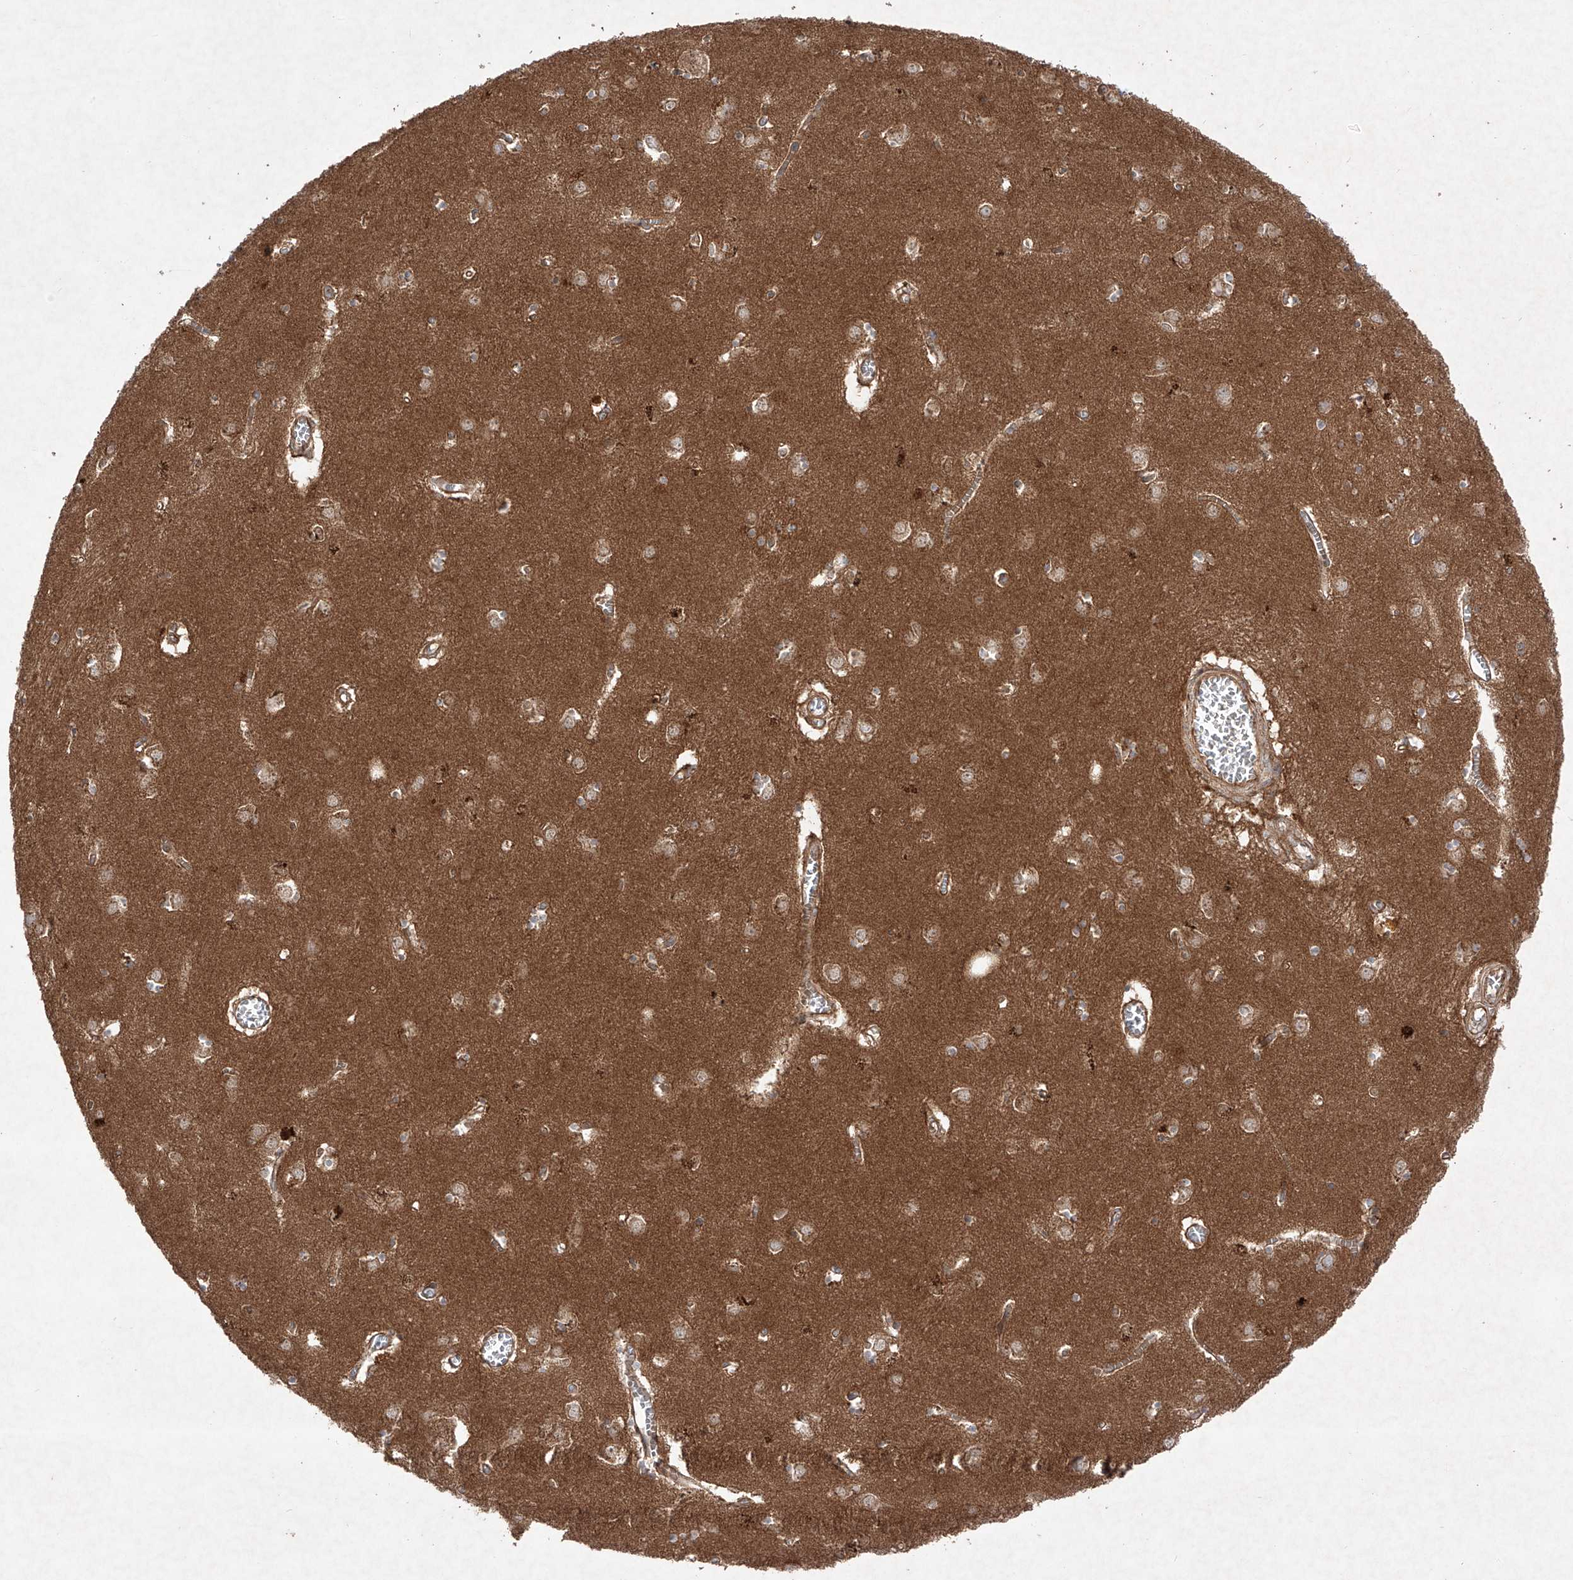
{"staining": {"intensity": "moderate", "quantity": ">75%", "location": "cytoplasmic/membranous"}, "tissue": "caudate", "cell_type": "Glial cells", "image_type": "normal", "snomed": [{"axis": "morphology", "description": "Normal tissue, NOS"}, {"axis": "topography", "description": "Lateral ventricle wall"}], "caption": "Immunohistochemistry photomicrograph of unremarkable human caudate stained for a protein (brown), which exhibits medium levels of moderate cytoplasmic/membranous expression in approximately >75% of glial cells.", "gene": "YKT6", "patient": {"sex": "male", "age": 70}}